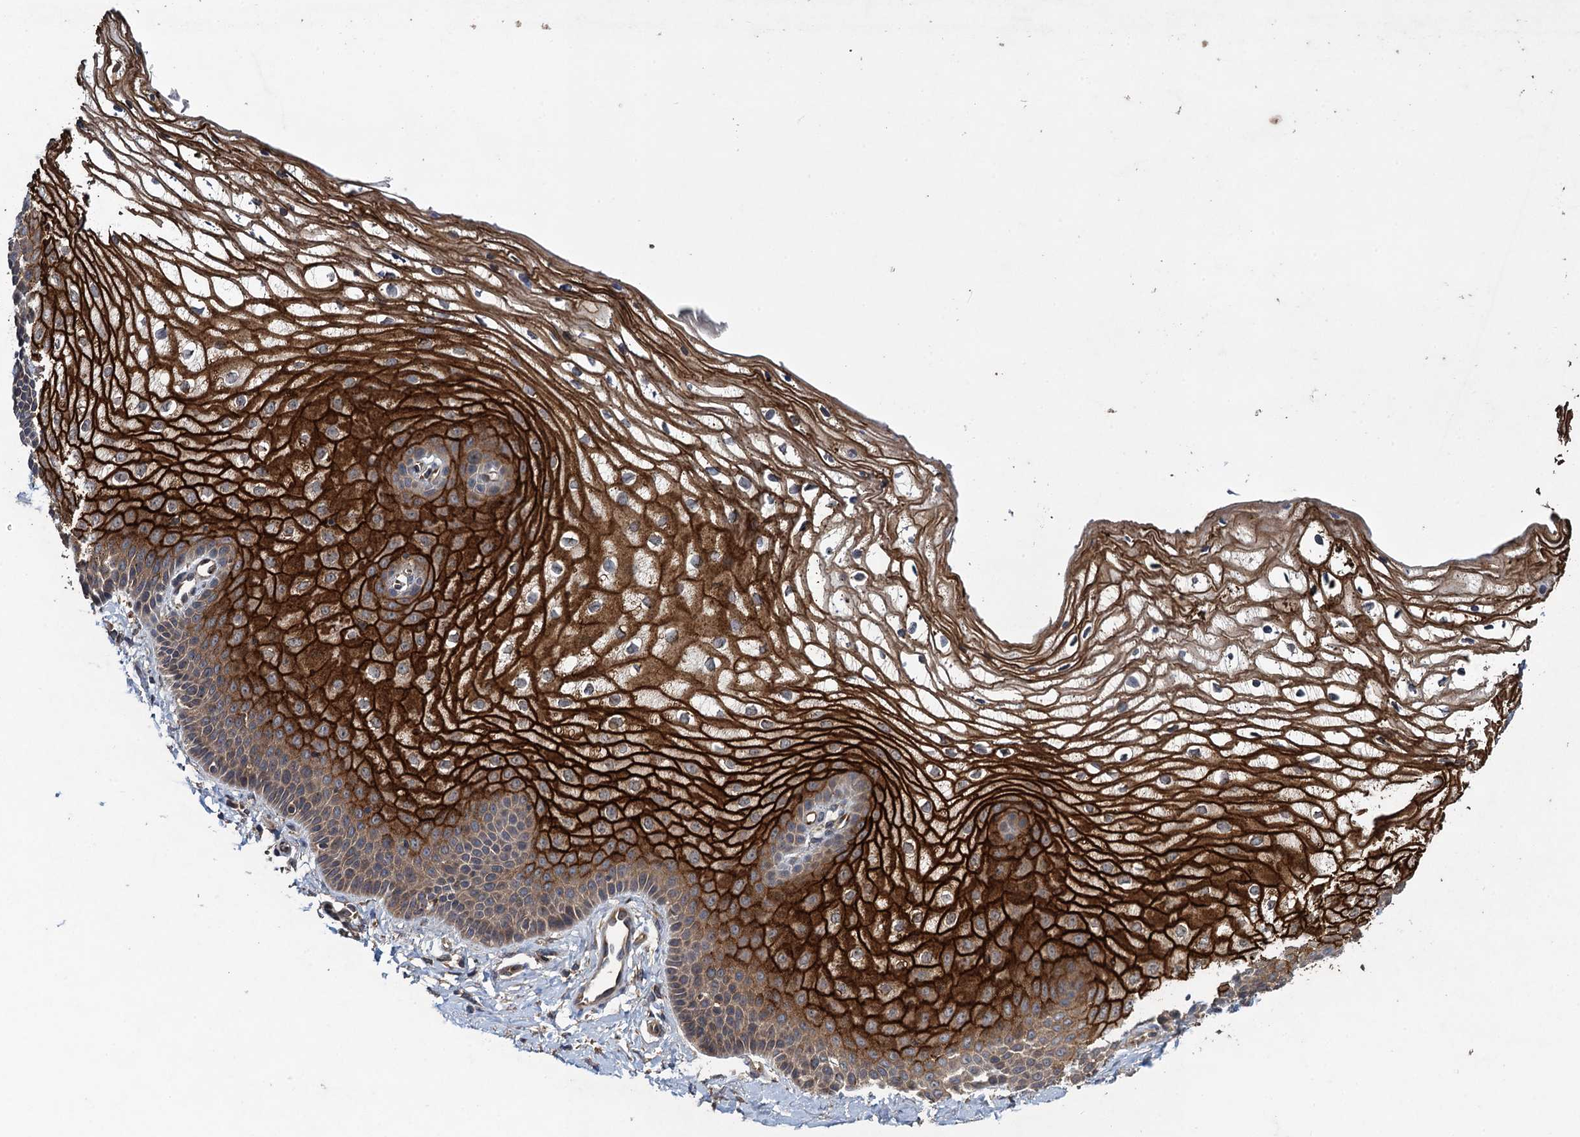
{"staining": {"intensity": "strong", "quantity": ">75%", "location": "cytoplasmic/membranous"}, "tissue": "vagina", "cell_type": "Squamous epithelial cells", "image_type": "normal", "snomed": [{"axis": "morphology", "description": "Normal tissue, NOS"}, {"axis": "topography", "description": "Vagina"}], "caption": "Protein expression analysis of unremarkable vagina demonstrates strong cytoplasmic/membranous positivity in about >75% of squamous epithelial cells.", "gene": "CNTN5", "patient": {"sex": "female", "age": 68}}